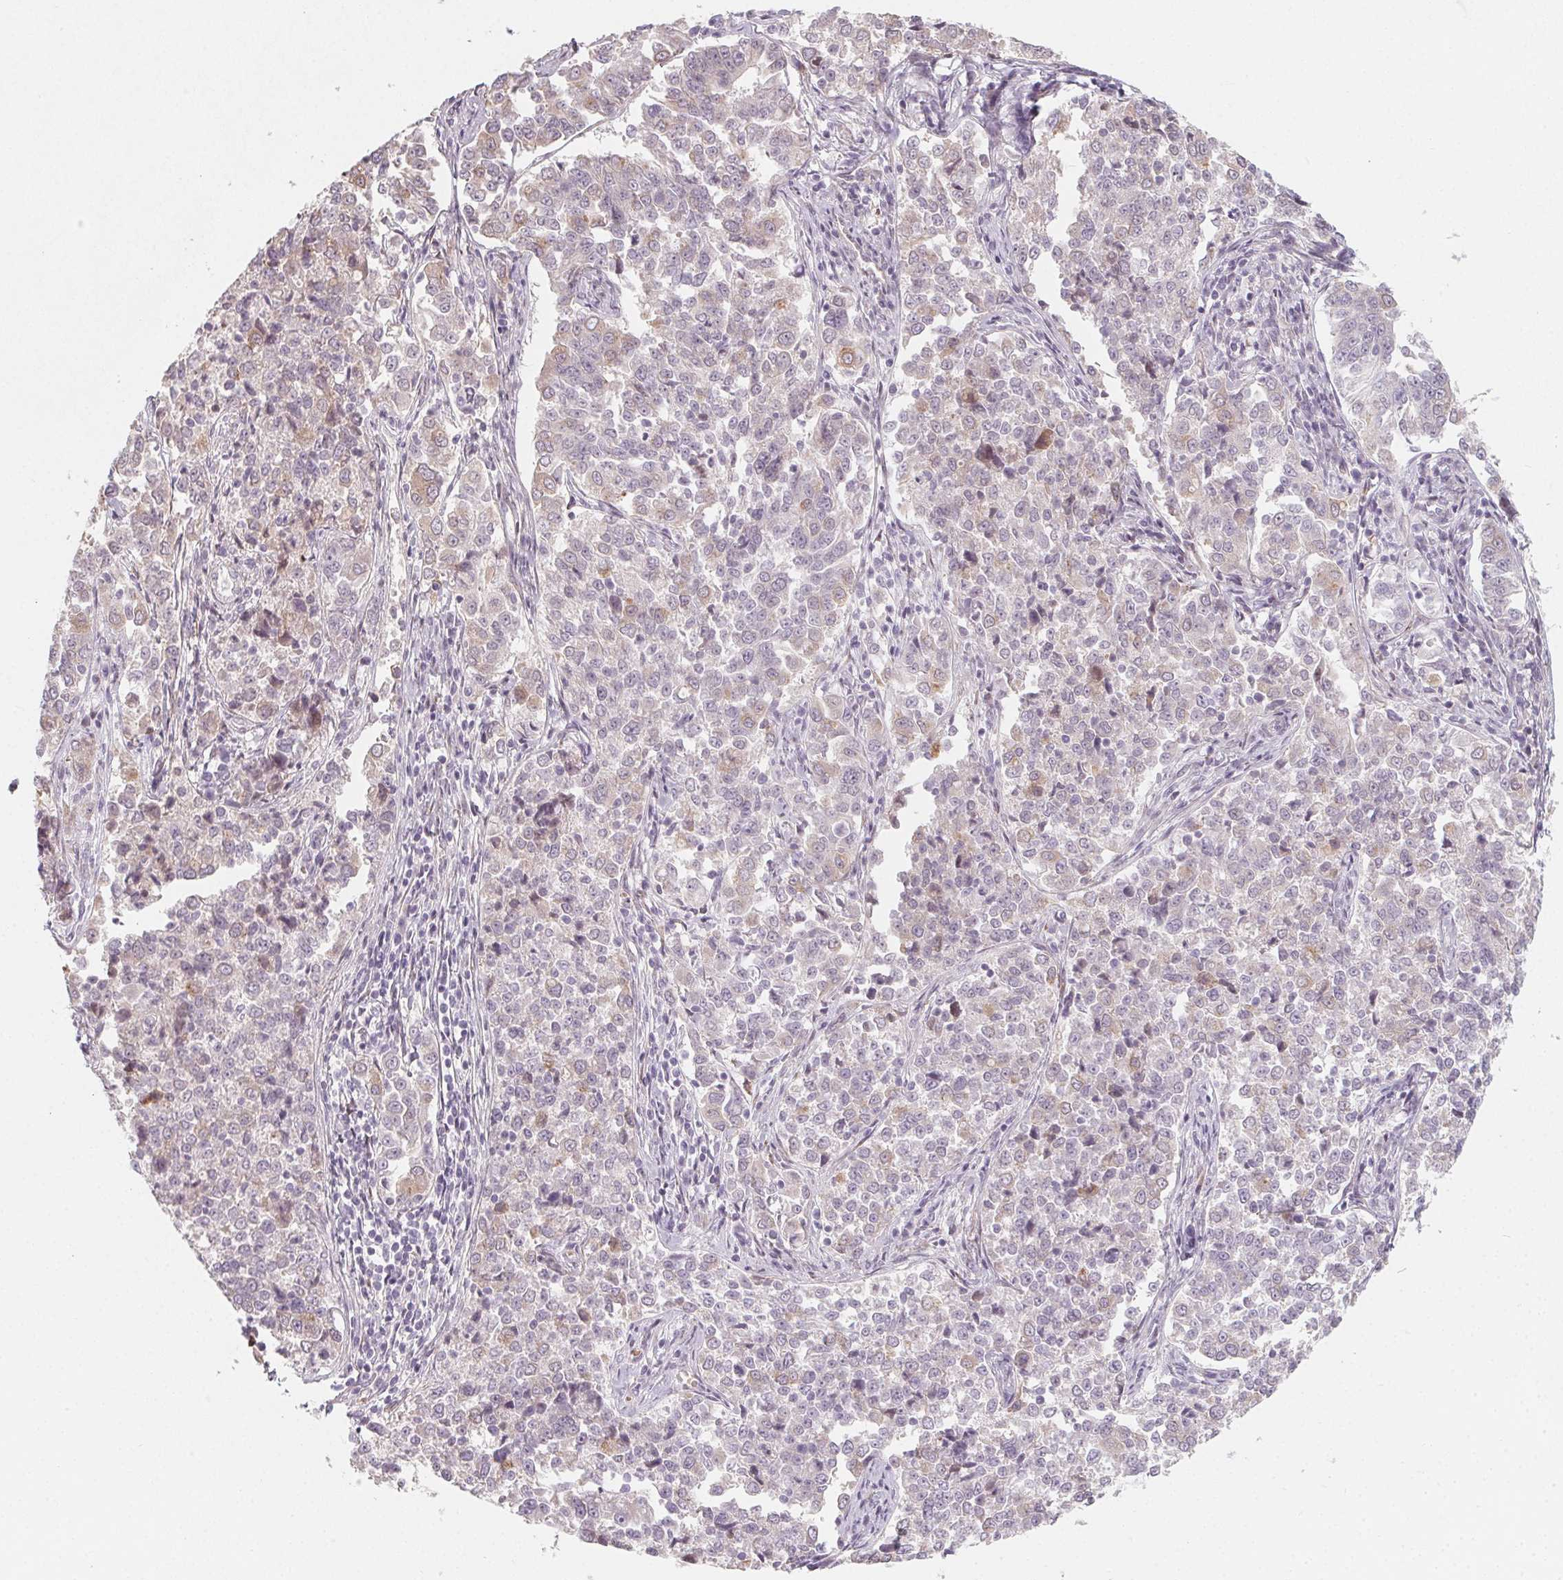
{"staining": {"intensity": "negative", "quantity": "none", "location": "none"}, "tissue": "endometrial cancer", "cell_type": "Tumor cells", "image_type": "cancer", "snomed": [{"axis": "morphology", "description": "Adenocarcinoma, NOS"}, {"axis": "topography", "description": "Endometrium"}], "caption": "High power microscopy image of an IHC histopathology image of adenocarcinoma (endometrial), revealing no significant staining in tumor cells.", "gene": "CCDC96", "patient": {"sex": "female", "age": 43}}